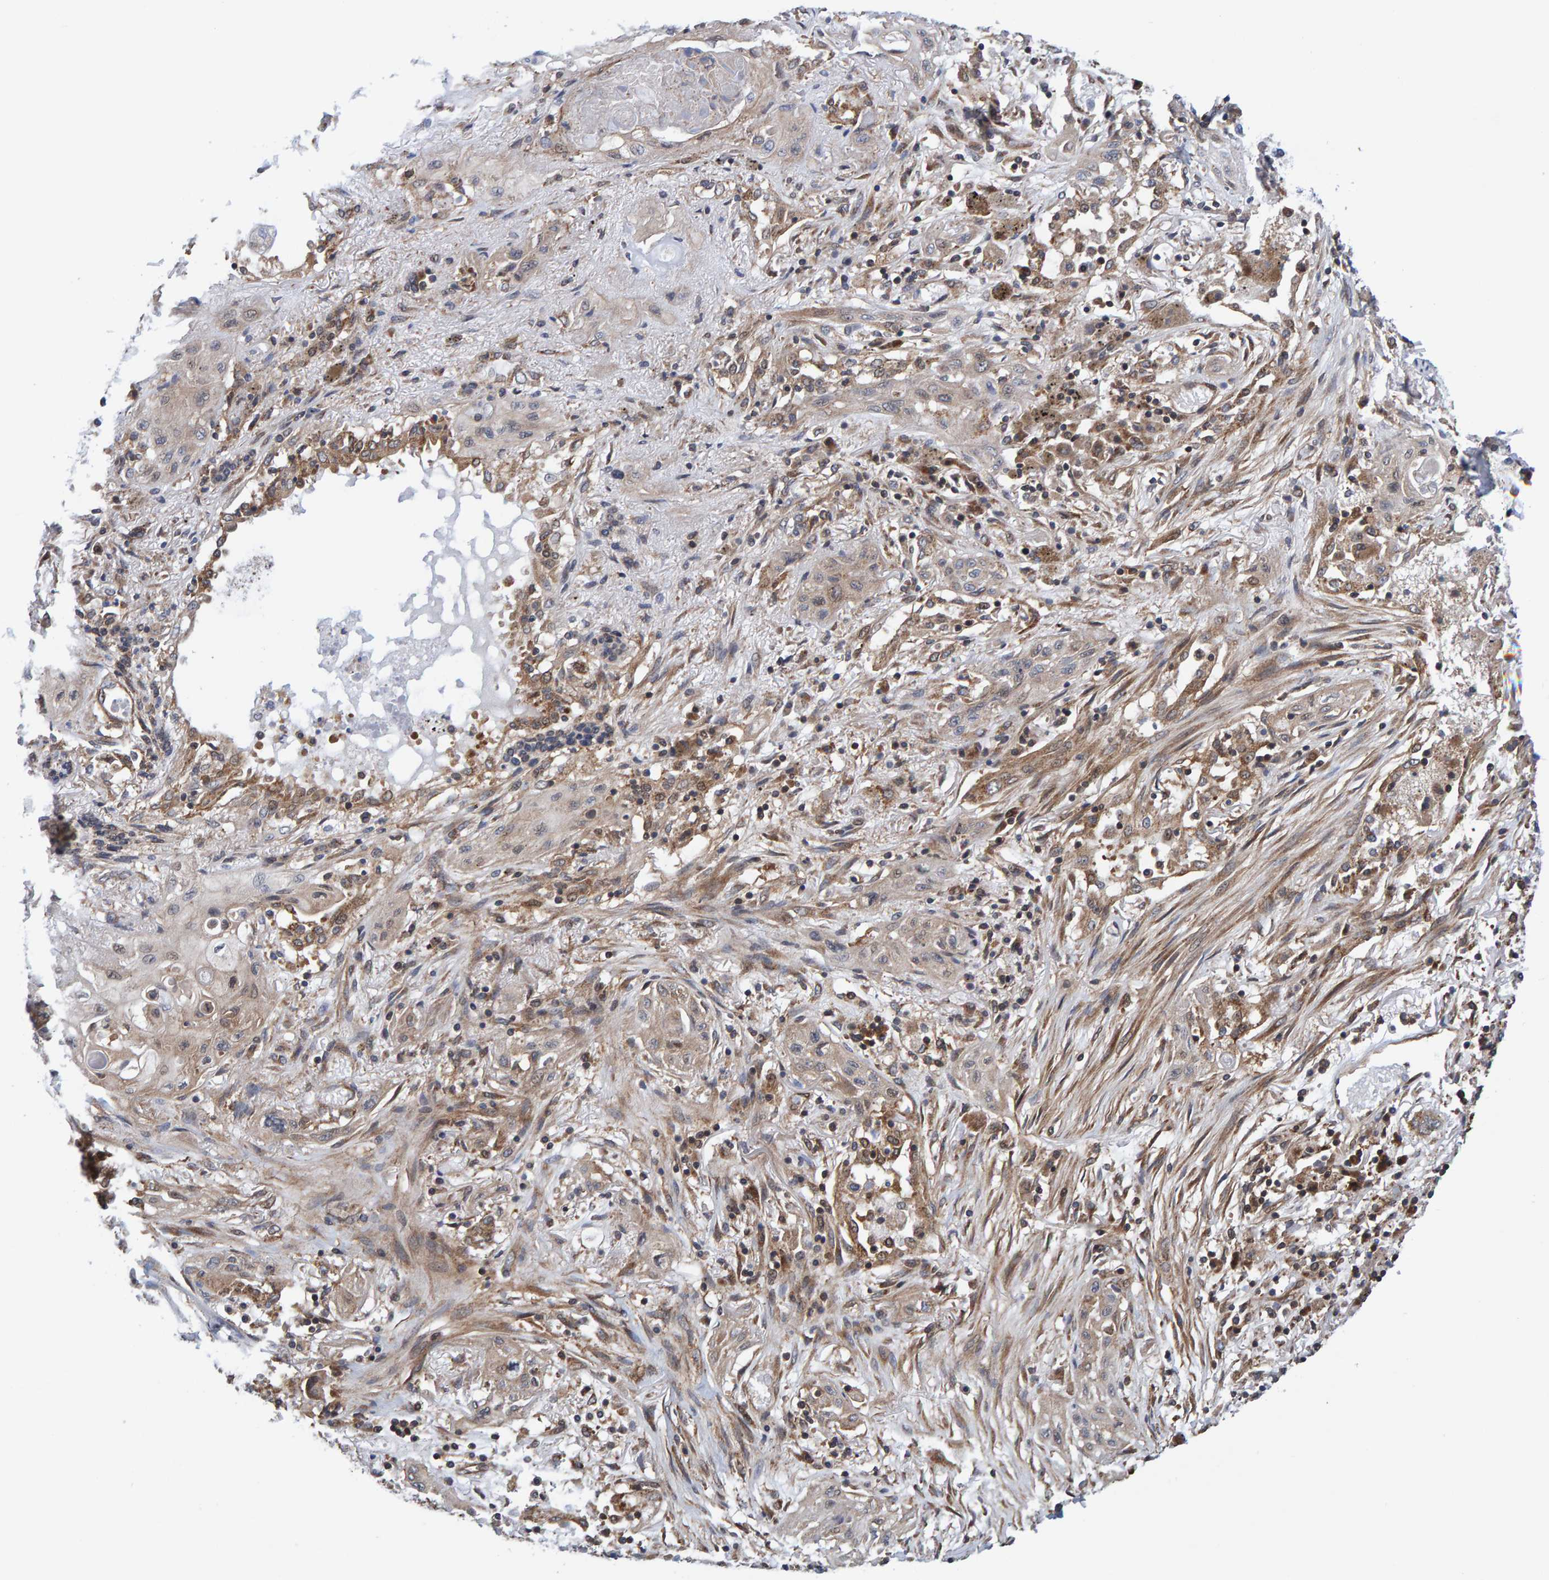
{"staining": {"intensity": "weak", "quantity": ">75%", "location": "cytoplasmic/membranous"}, "tissue": "lung cancer", "cell_type": "Tumor cells", "image_type": "cancer", "snomed": [{"axis": "morphology", "description": "Squamous cell carcinoma, NOS"}, {"axis": "topography", "description": "Lung"}], "caption": "A high-resolution image shows immunohistochemistry (IHC) staining of lung squamous cell carcinoma, which exhibits weak cytoplasmic/membranous positivity in about >75% of tumor cells.", "gene": "SCRN2", "patient": {"sex": "female", "age": 47}}